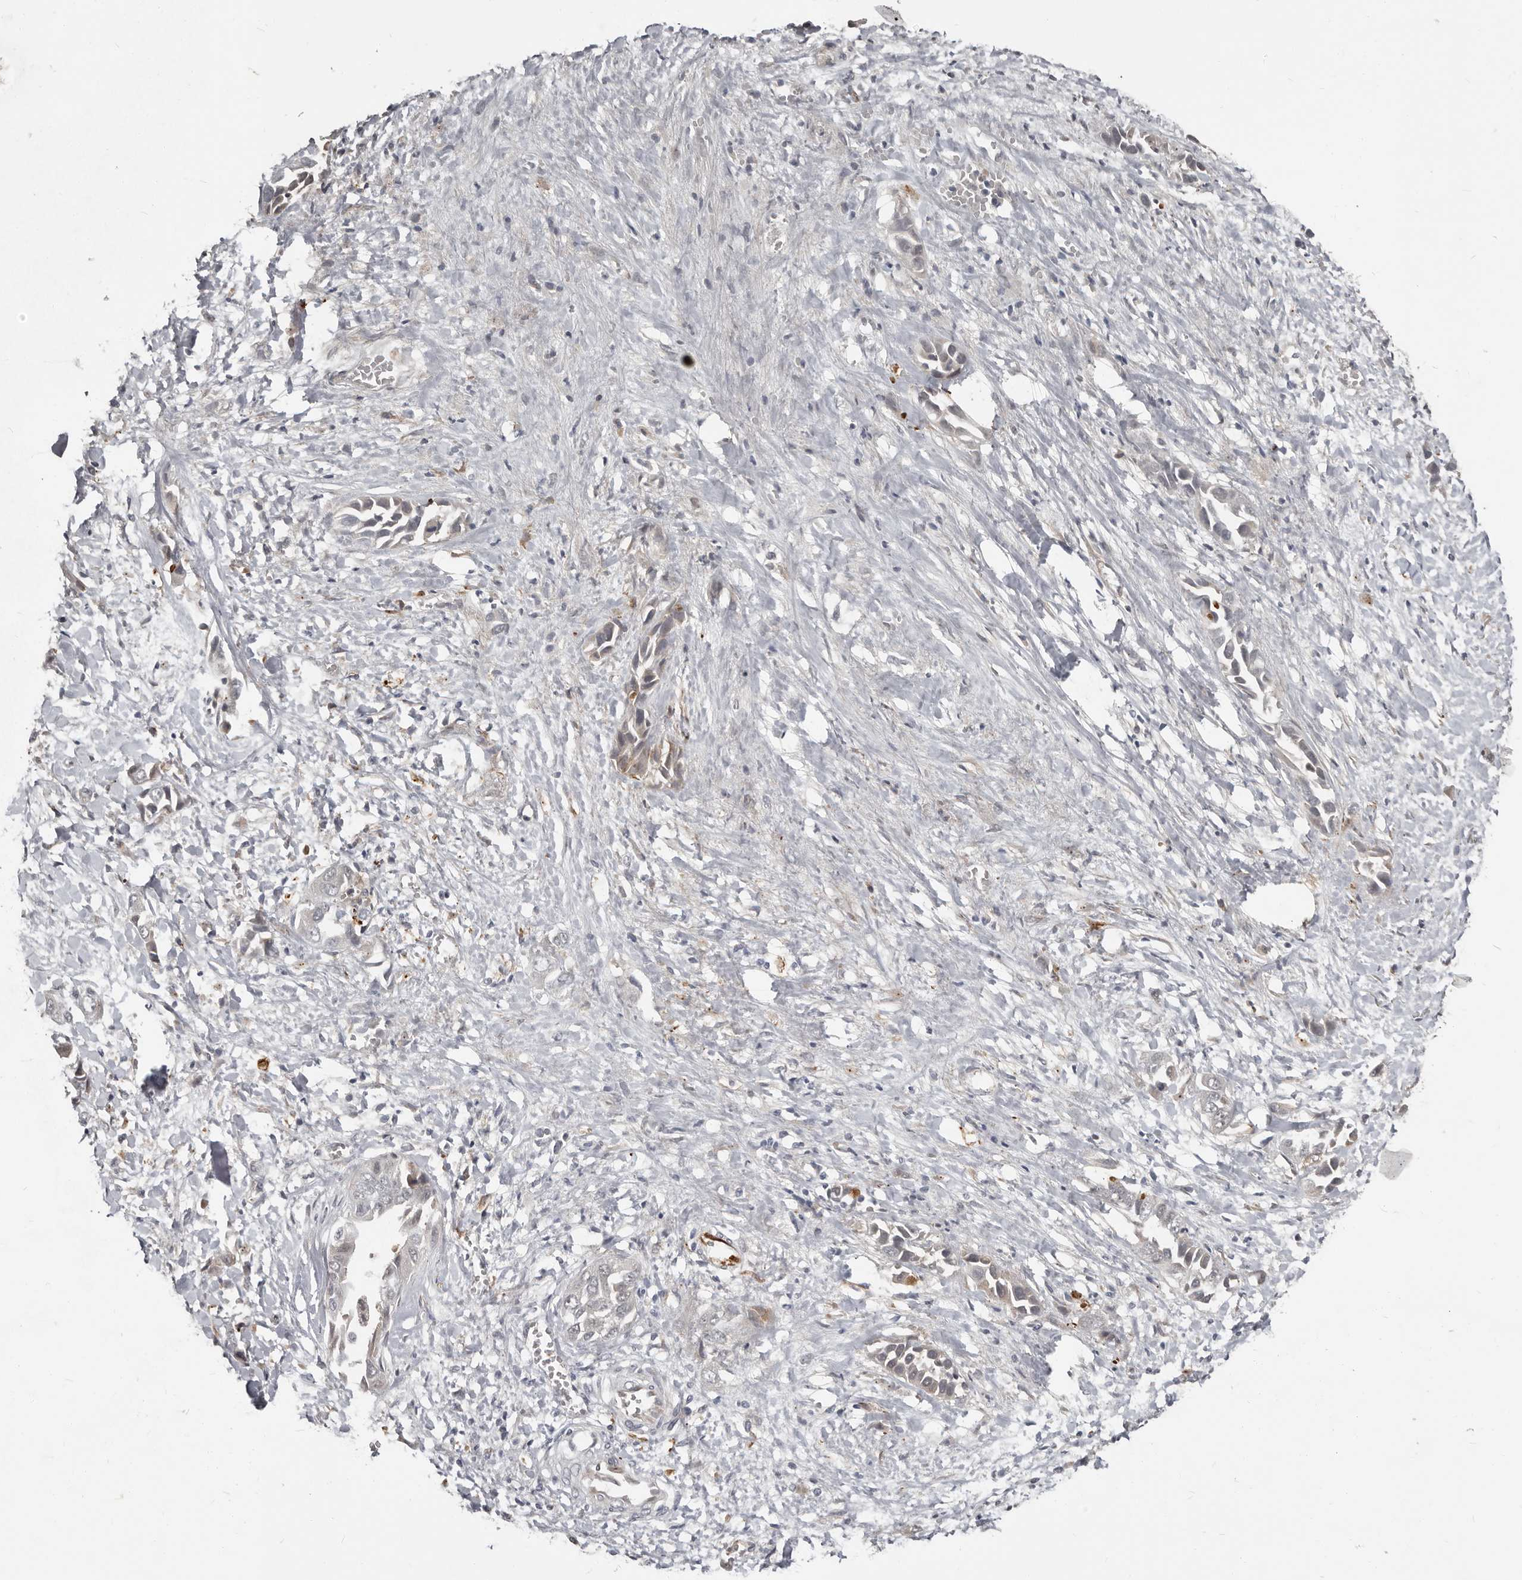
{"staining": {"intensity": "weak", "quantity": "25%-75%", "location": "cytoplasmic/membranous"}, "tissue": "liver cancer", "cell_type": "Tumor cells", "image_type": "cancer", "snomed": [{"axis": "morphology", "description": "Cholangiocarcinoma"}, {"axis": "topography", "description": "Liver"}], "caption": "Liver cancer (cholangiocarcinoma) stained with immunohistochemistry (IHC) shows weak cytoplasmic/membranous expression in about 25%-75% of tumor cells.", "gene": "APOL6", "patient": {"sex": "female", "age": 52}}